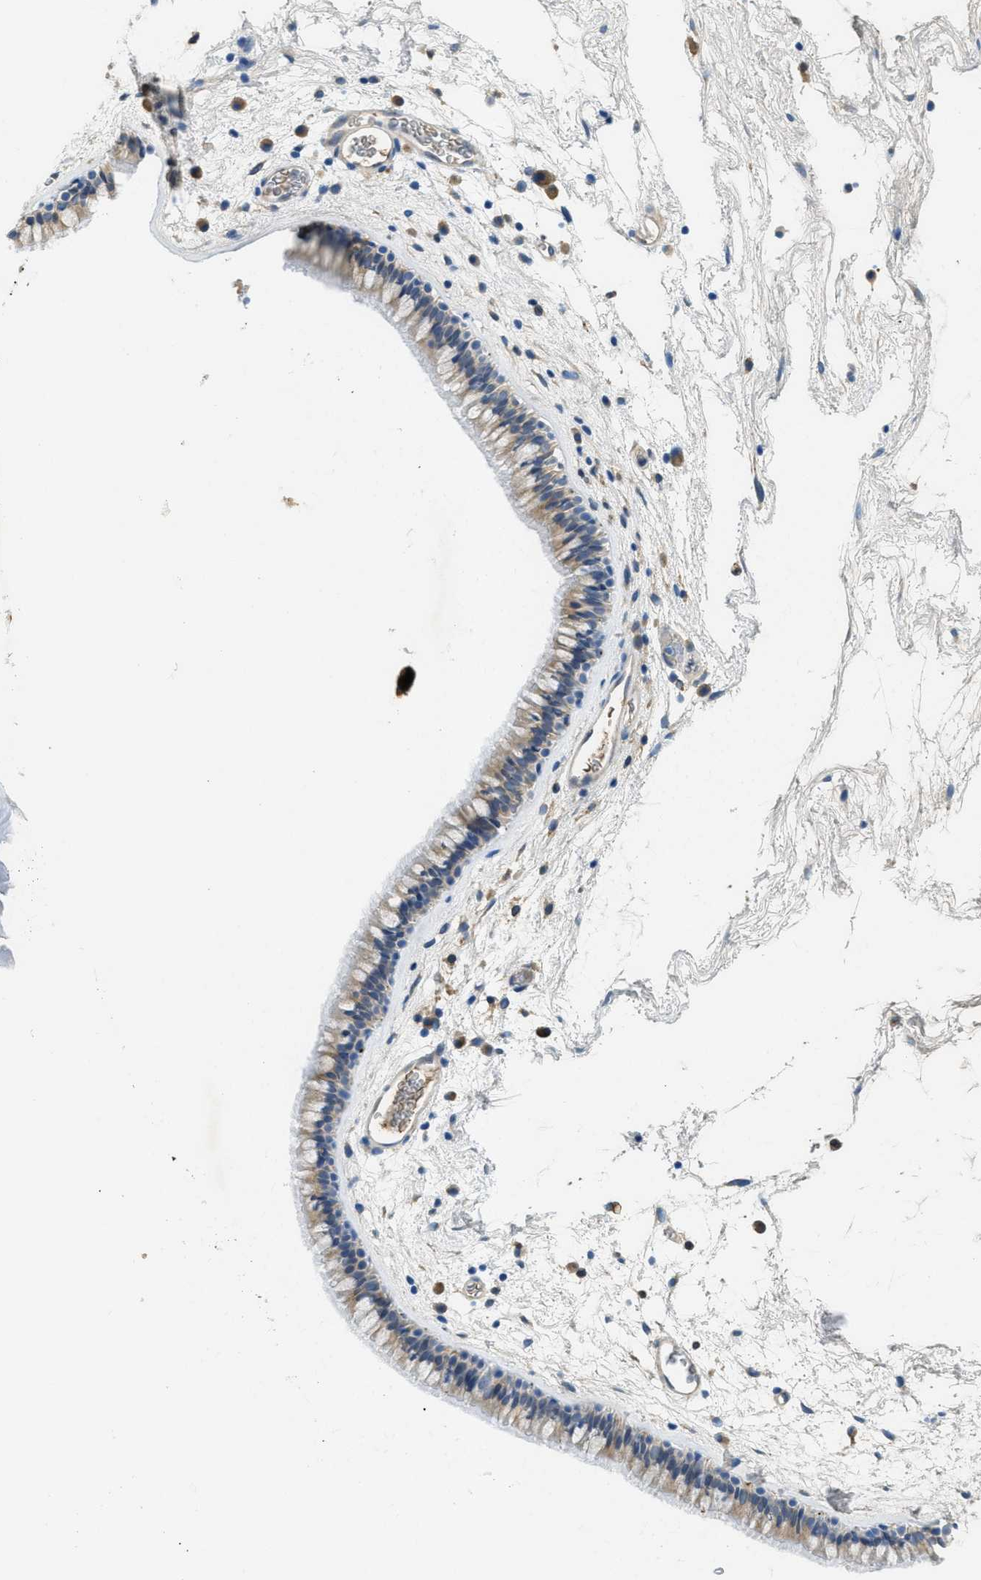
{"staining": {"intensity": "weak", "quantity": "25%-75%", "location": "cytoplasmic/membranous"}, "tissue": "nasopharynx", "cell_type": "Respiratory epithelial cells", "image_type": "normal", "snomed": [{"axis": "morphology", "description": "Normal tissue, NOS"}, {"axis": "morphology", "description": "Inflammation, NOS"}, {"axis": "topography", "description": "Nasopharynx"}], "caption": "An IHC histopathology image of normal tissue is shown. Protein staining in brown shows weak cytoplasmic/membranous positivity in nasopharynx within respiratory epithelial cells.", "gene": "MPDU1", "patient": {"sex": "male", "age": 48}}